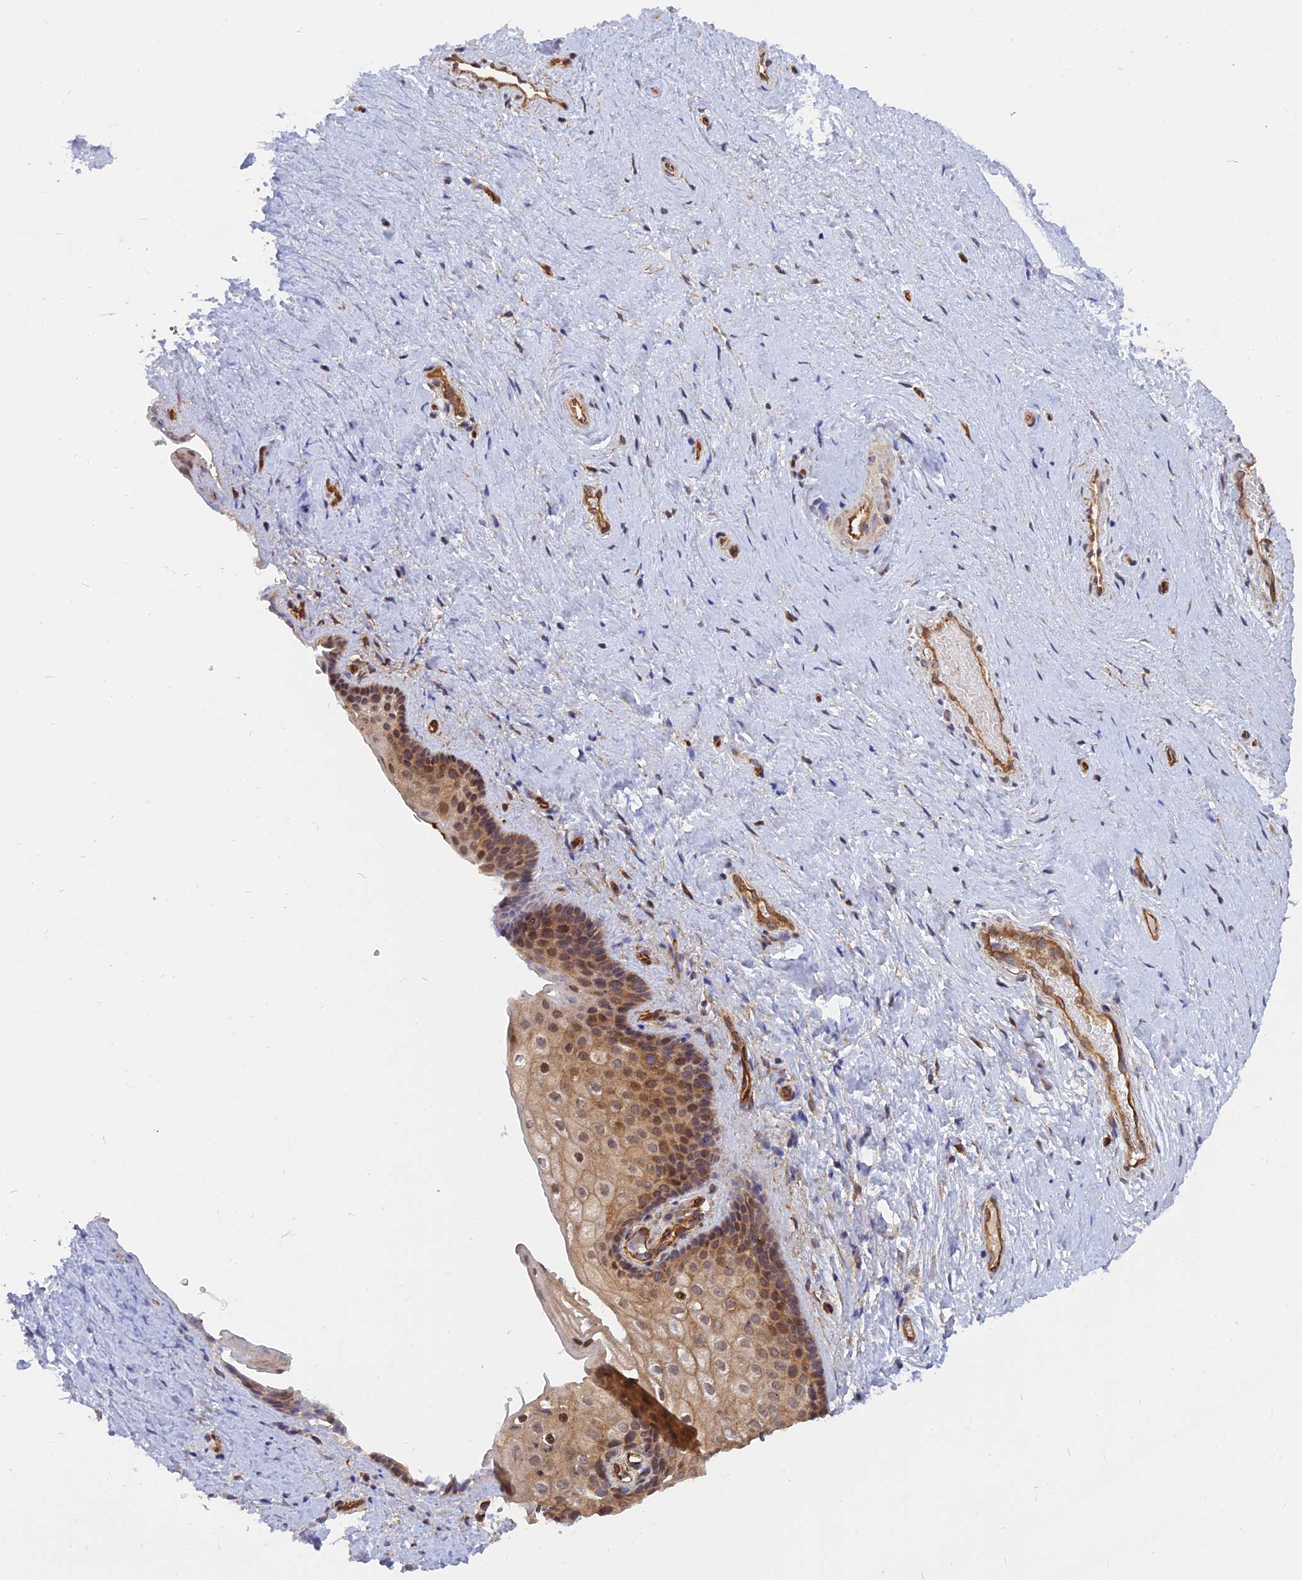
{"staining": {"intensity": "moderate", "quantity": ">75%", "location": "cytoplasmic/membranous,nuclear"}, "tissue": "vagina", "cell_type": "Squamous epithelial cells", "image_type": "normal", "snomed": [{"axis": "morphology", "description": "Normal tissue, NOS"}, {"axis": "topography", "description": "Vagina"}], "caption": "Unremarkable vagina shows moderate cytoplasmic/membranous,nuclear staining in approximately >75% of squamous epithelial cells, visualized by immunohistochemistry.", "gene": "WDR41", "patient": {"sex": "female", "age": 46}}